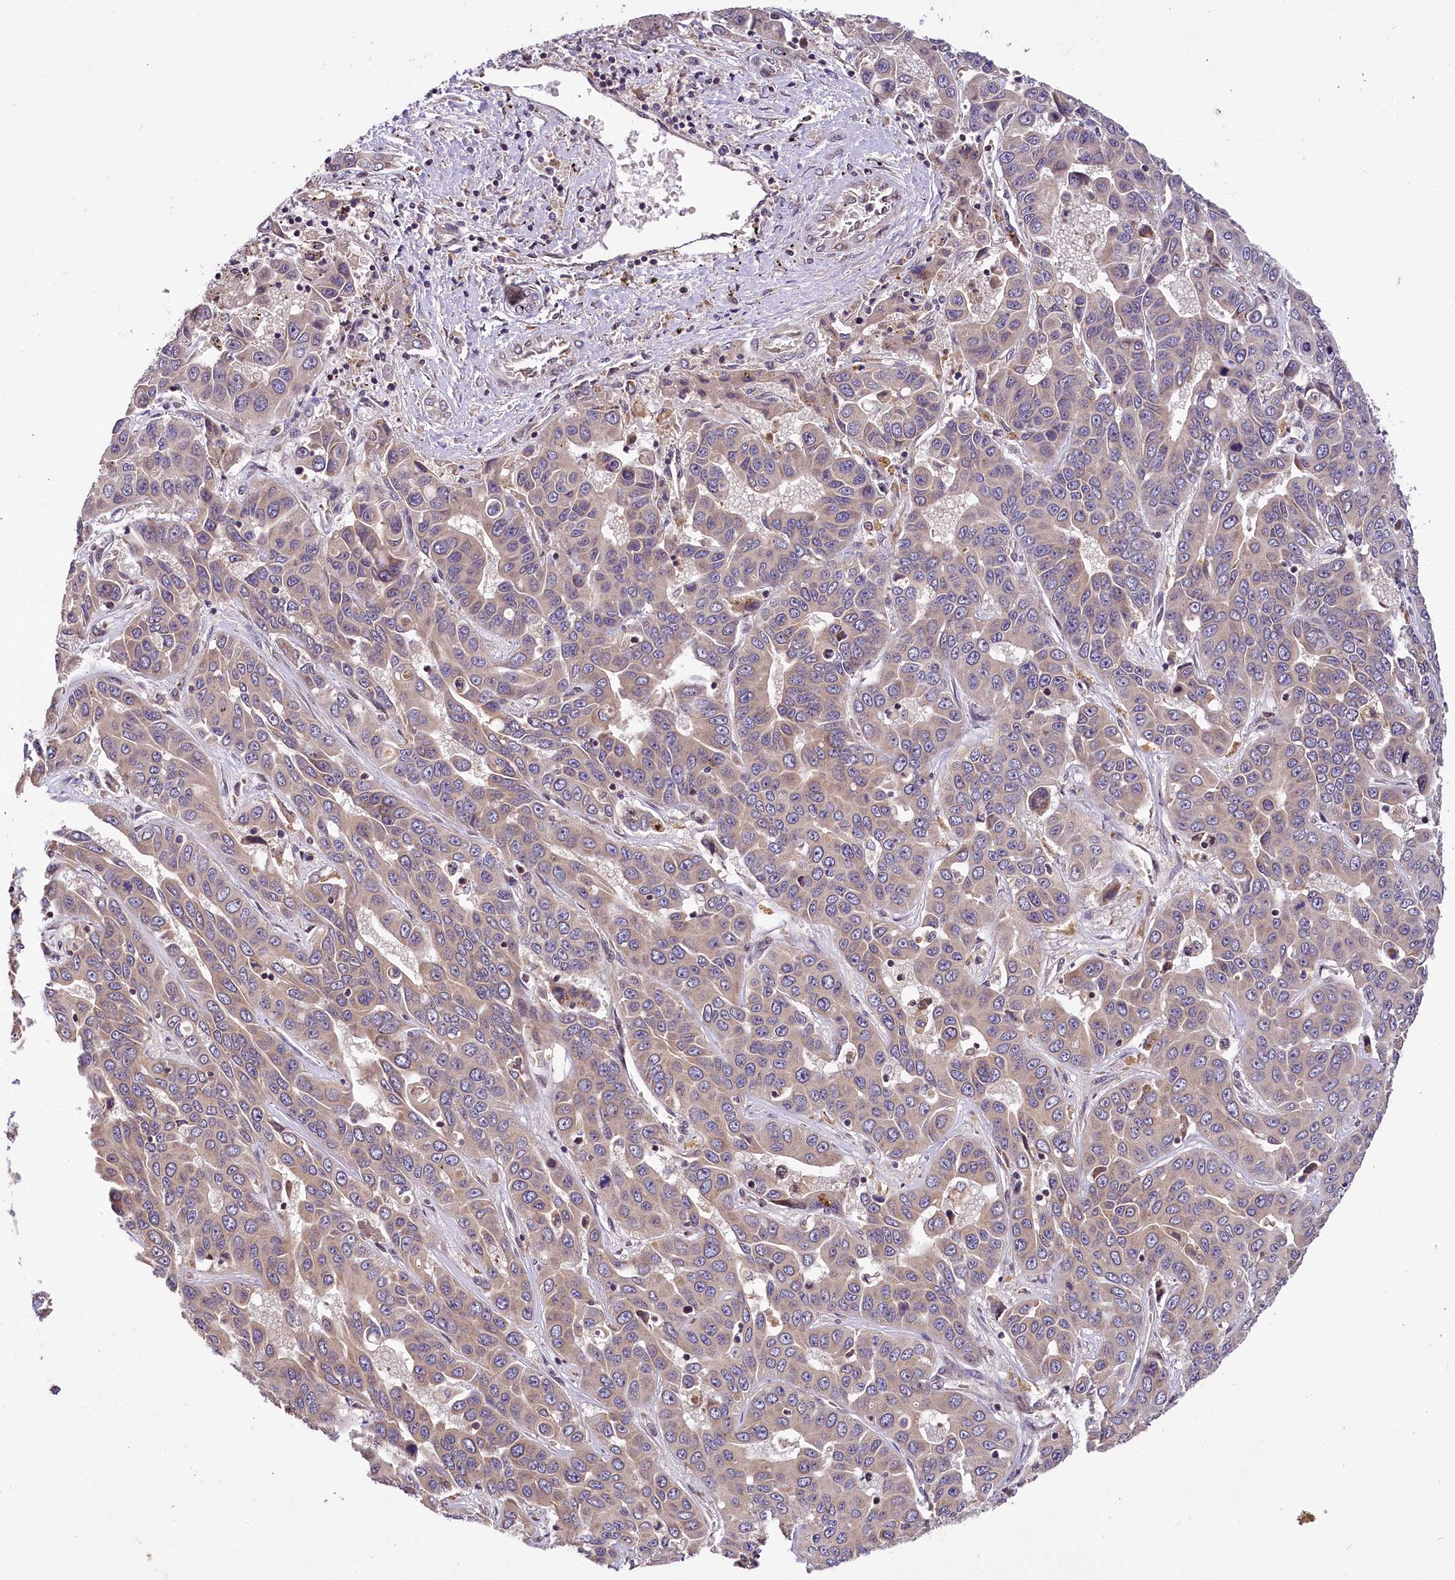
{"staining": {"intensity": "weak", "quantity": "25%-75%", "location": "cytoplasmic/membranous"}, "tissue": "liver cancer", "cell_type": "Tumor cells", "image_type": "cancer", "snomed": [{"axis": "morphology", "description": "Cholangiocarcinoma"}, {"axis": "topography", "description": "Liver"}], "caption": "An image of liver cancer (cholangiocarcinoma) stained for a protein shows weak cytoplasmic/membranous brown staining in tumor cells. (DAB IHC, brown staining for protein, blue staining for nuclei).", "gene": "SUPV3L1", "patient": {"sex": "female", "age": 52}}